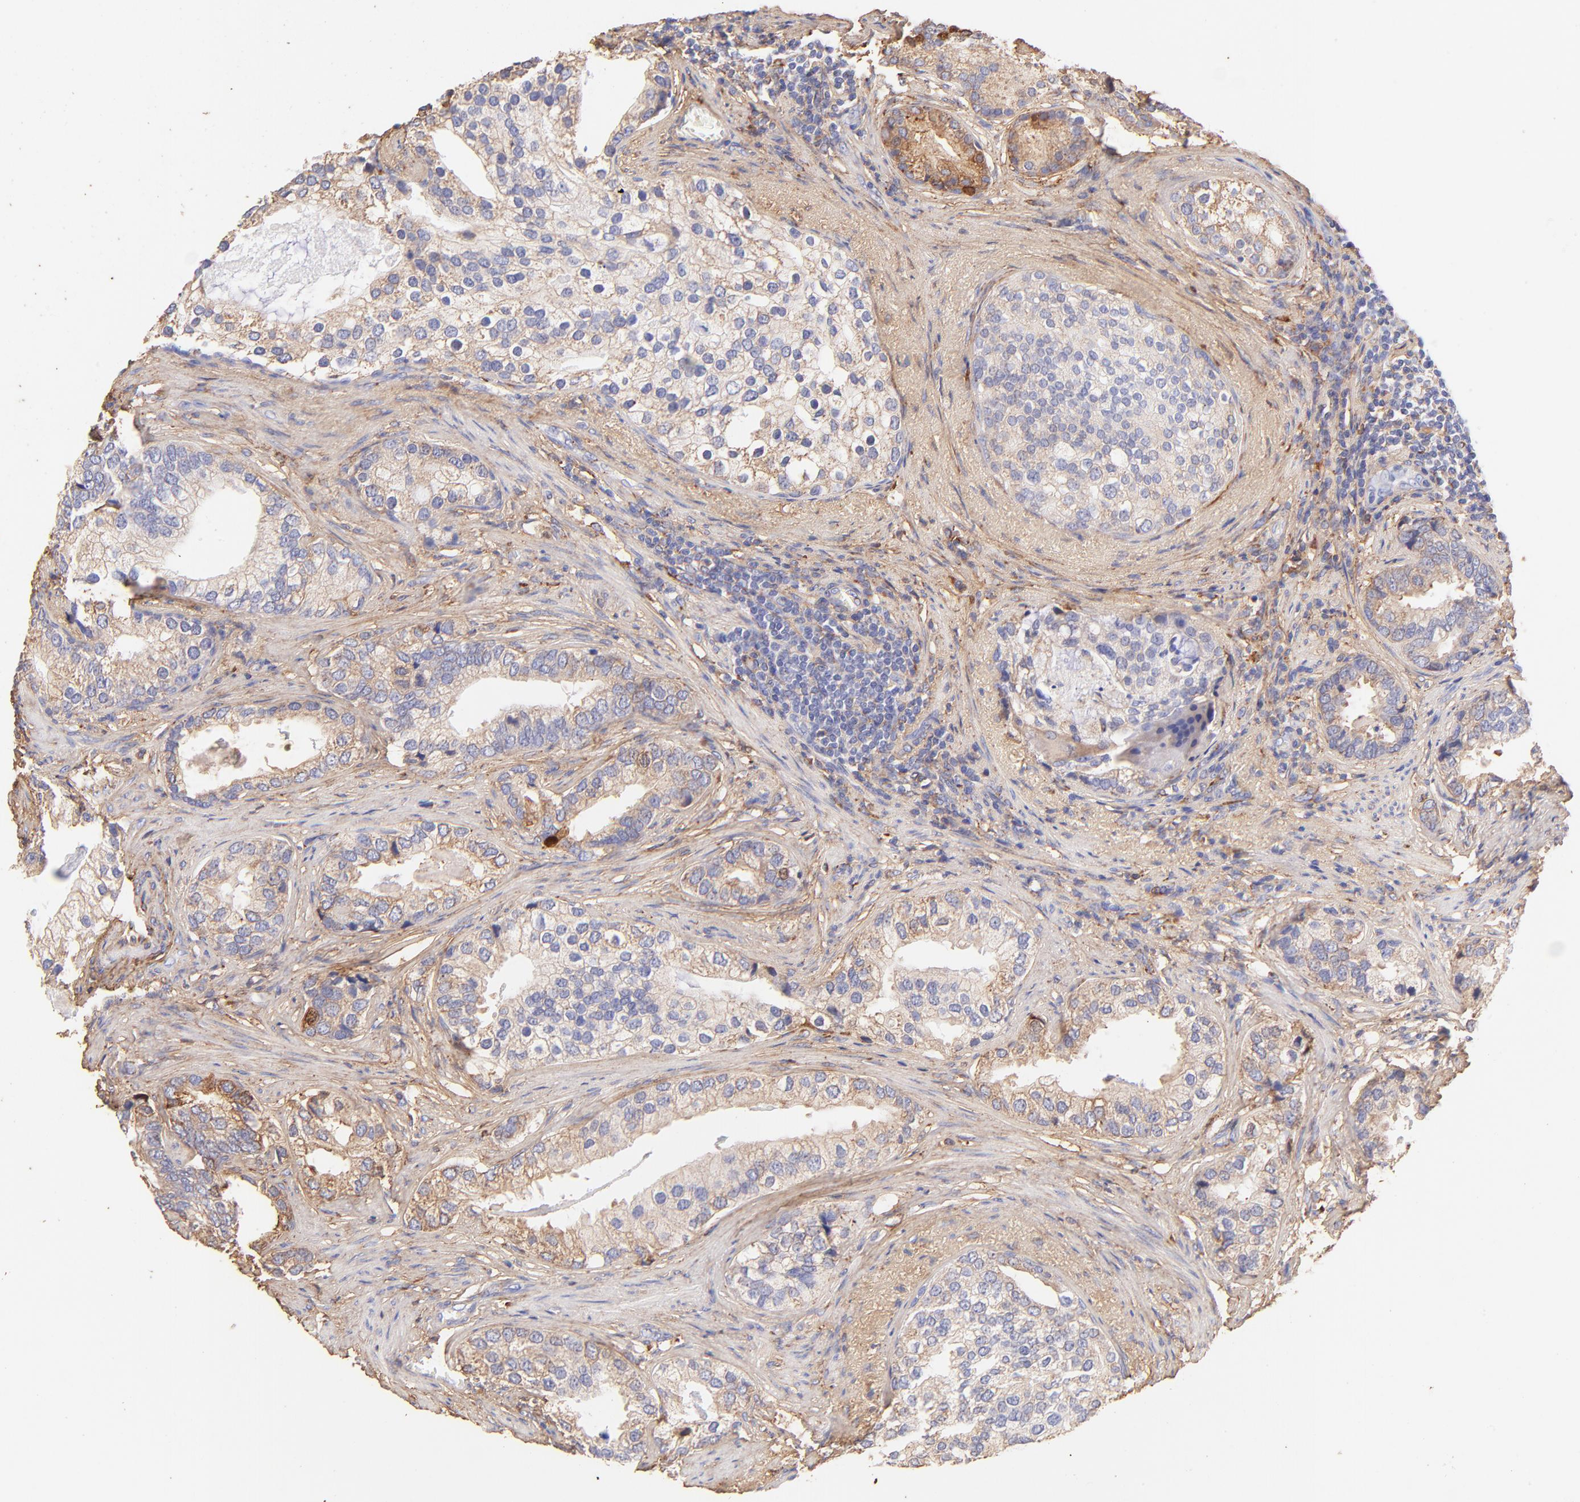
{"staining": {"intensity": "moderate", "quantity": ">75%", "location": "cytoplasmic/membranous"}, "tissue": "prostate cancer", "cell_type": "Tumor cells", "image_type": "cancer", "snomed": [{"axis": "morphology", "description": "Adenocarcinoma, Low grade"}, {"axis": "topography", "description": "Prostate"}], "caption": "Tumor cells demonstrate moderate cytoplasmic/membranous staining in approximately >75% of cells in adenocarcinoma (low-grade) (prostate). (brown staining indicates protein expression, while blue staining denotes nuclei).", "gene": "BGN", "patient": {"sex": "male", "age": 71}}